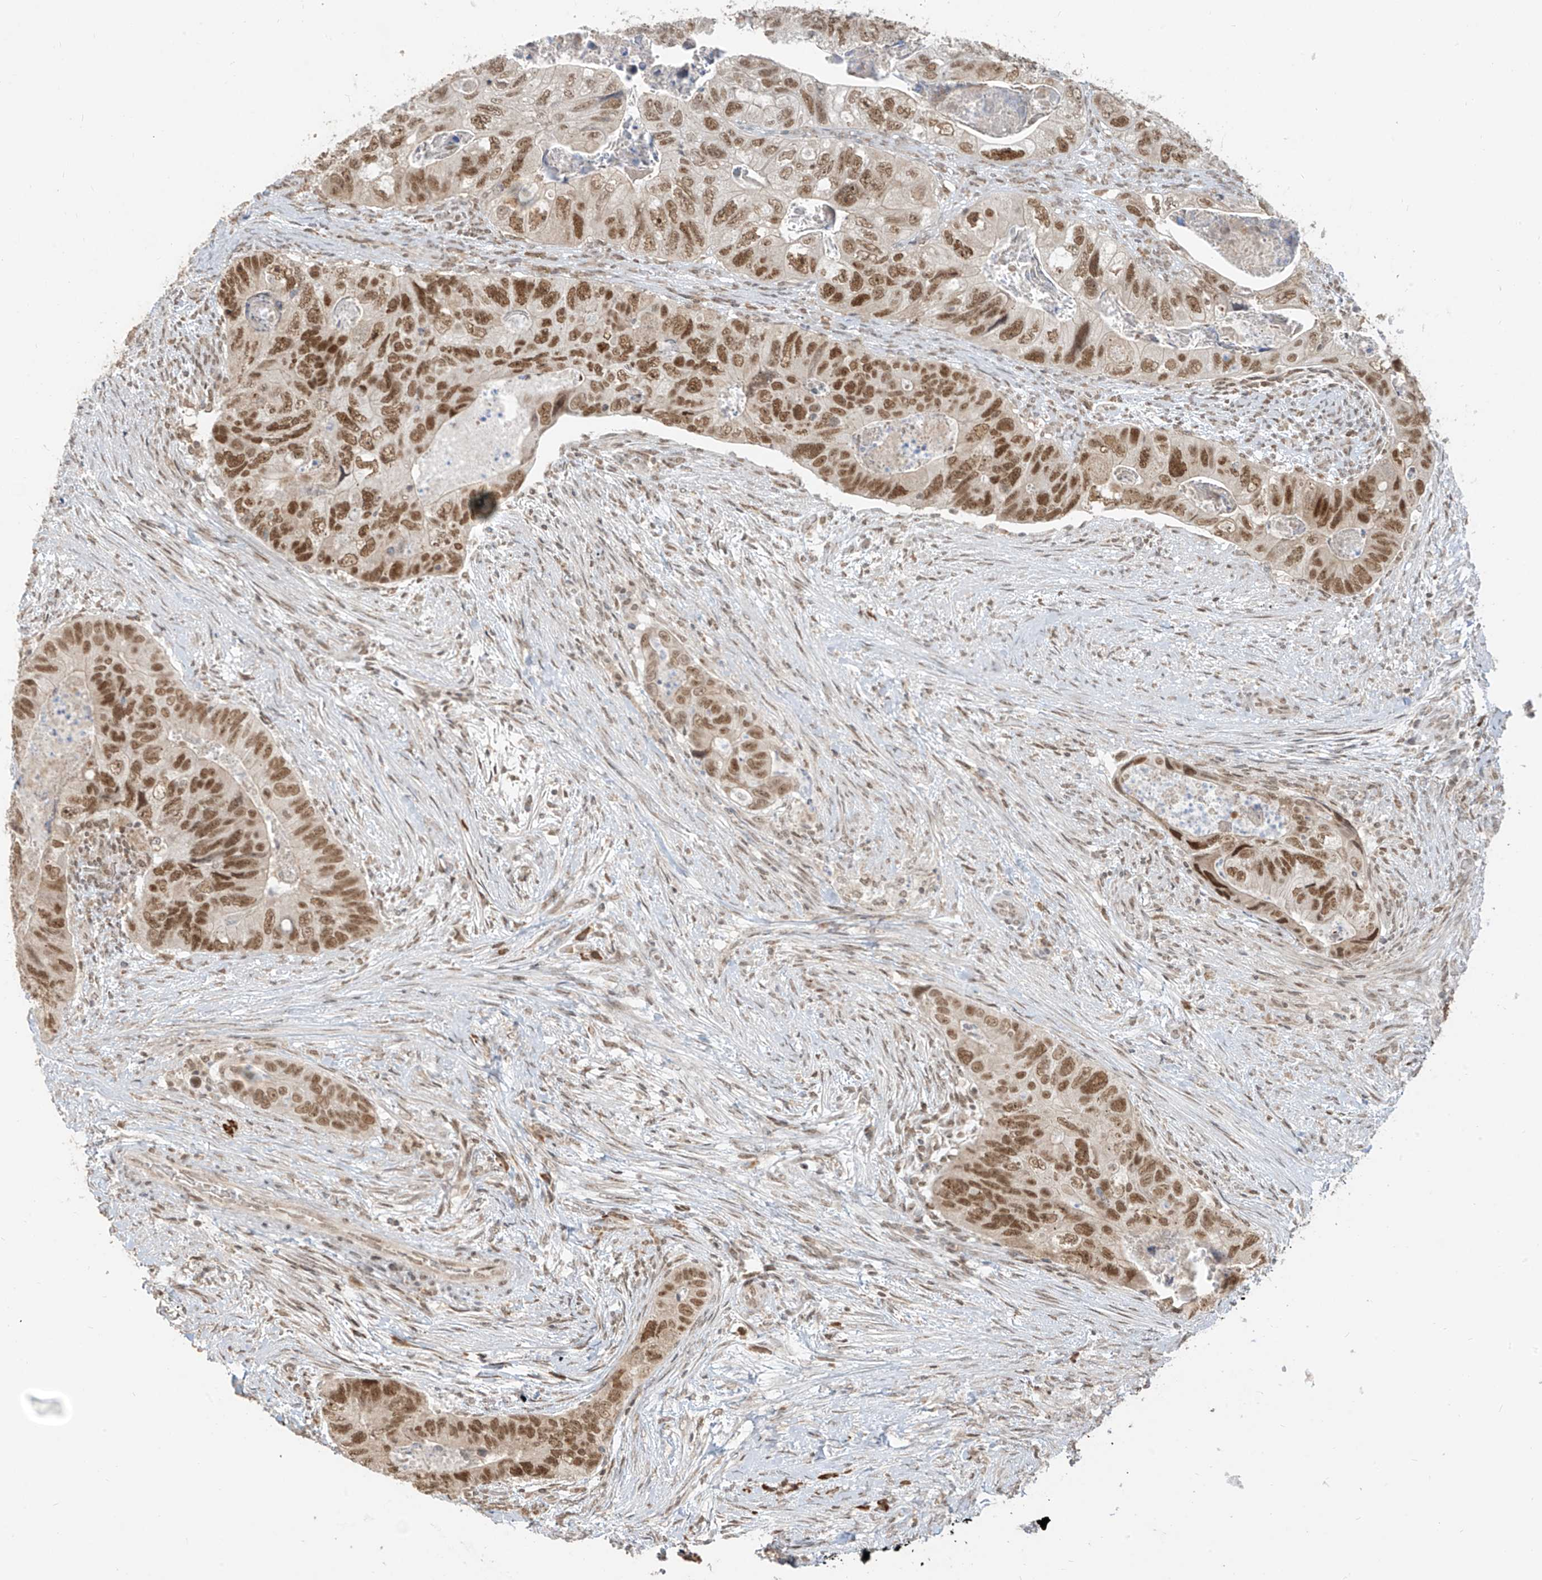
{"staining": {"intensity": "moderate", "quantity": ">75%", "location": "nuclear"}, "tissue": "colorectal cancer", "cell_type": "Tumor cells", "image_type": "cancer", "snomed": [{"axis": "morphology", "description": "Adenocarcinoma, NOS"}, {"axis": "topography", "description": "Rectum"}], "caption": "This histopathology image reveals colorectal cancer (adenocarcinoma) stained with IHC to label a protein in brown. The nuclear of tumor cells show moderate positivity for the protein. Nuclei are counter-stained blue.", "gene": "ZMYM2", "patient": {"sex": "male", "age": 63}}